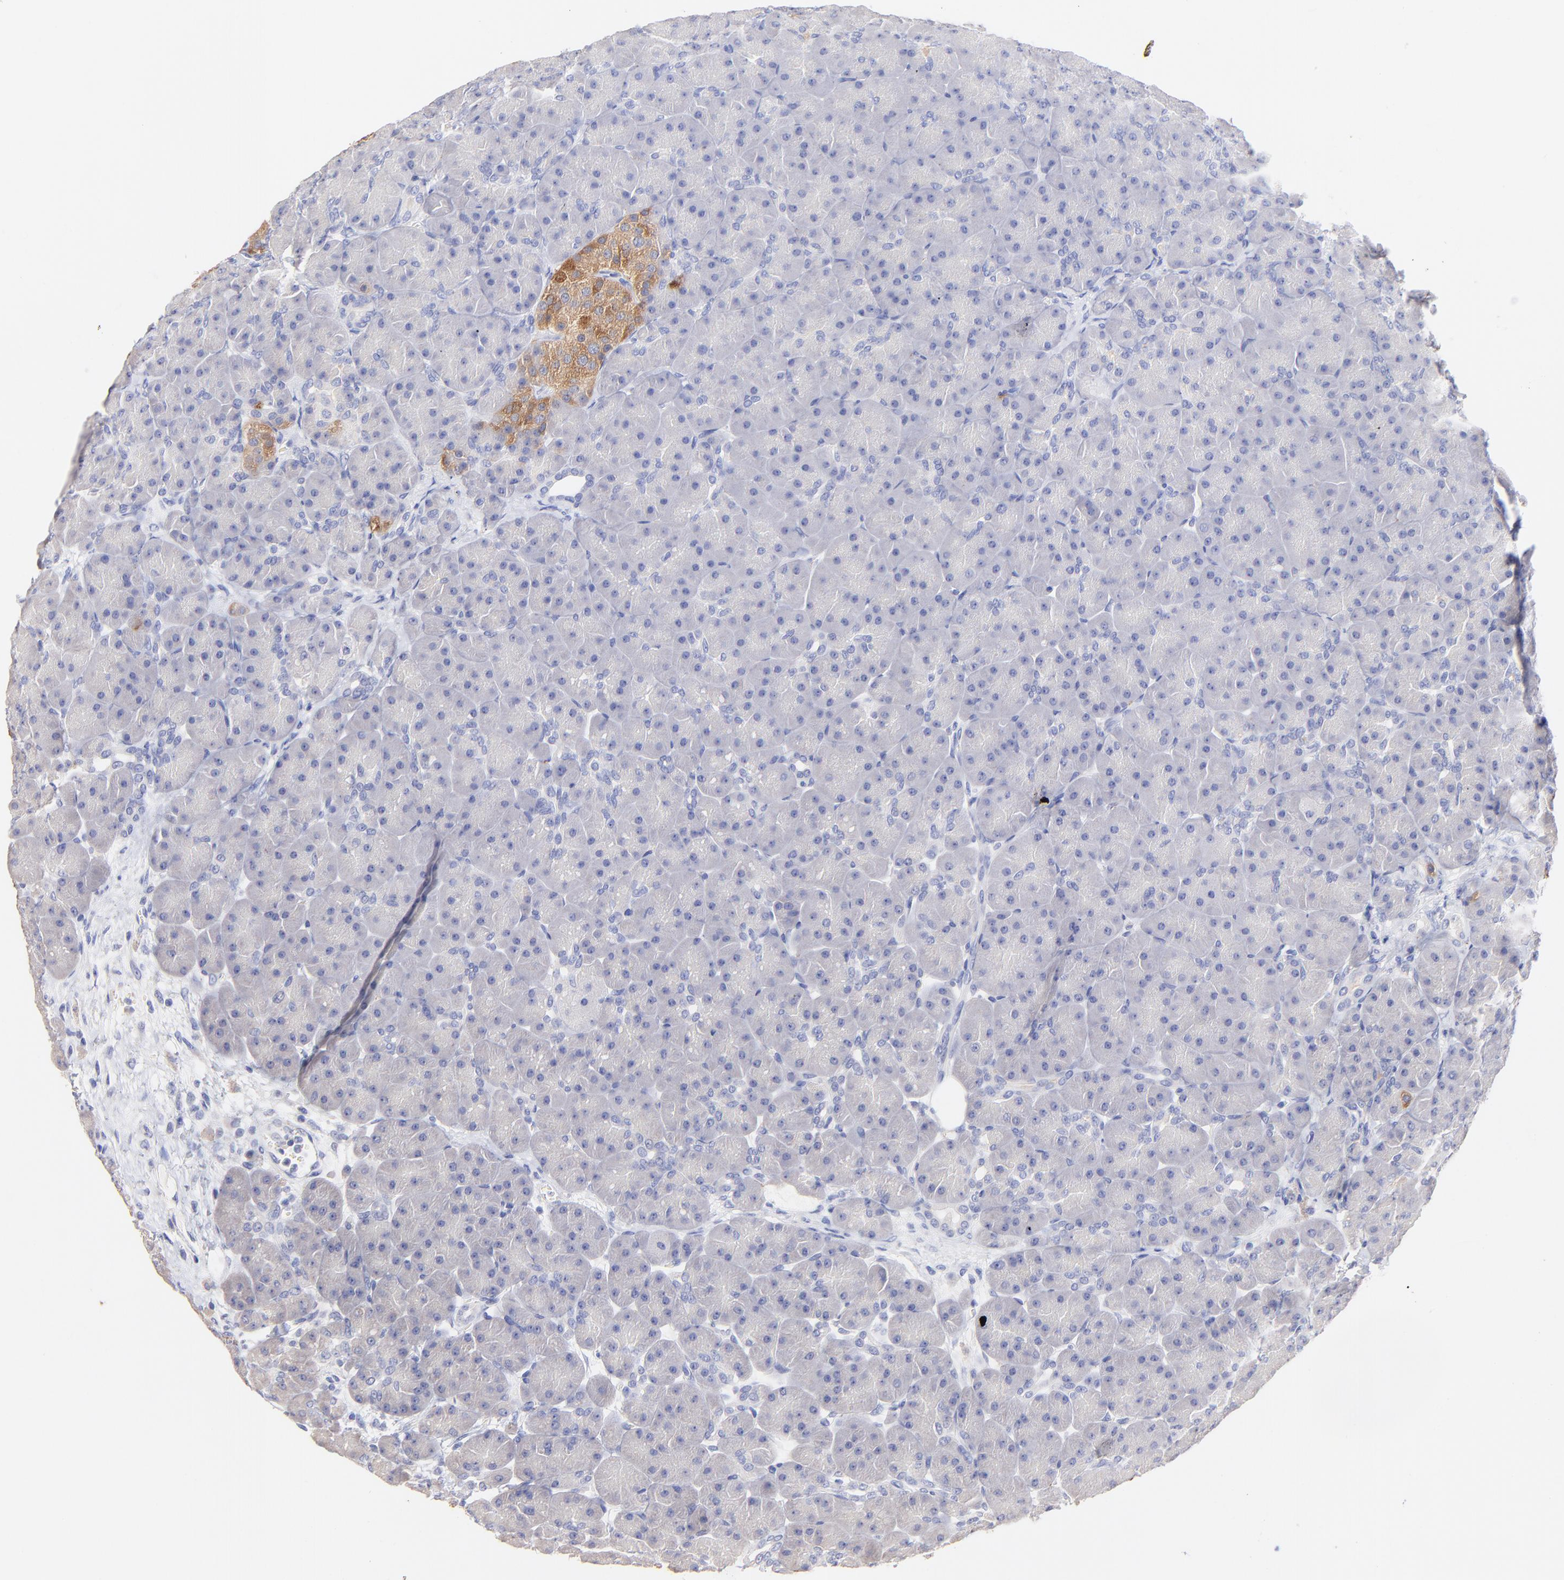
{"staining": {"intensity": "negative", "quantity": "none", "location": "none"}, "tissue": "pancreas", "cell_type": "Exocrine glandular cells", "image_type": "normal", "snomed": [{"axis": "morphology", "description": "Normal tissue, NOS"}, {"axis": "topography", "description": "Pancreas"}], "caption": "IHC histopathology image of unremarkable pancreas stained for a protein (brown), which displays no positivity in exocrine glandular cells. (DAB (3,3'-diaminobenzidine) immunohistochemistry (IHC), high magnification).", "gene": "RAB3A", "patient": {"sex": "male", "age": 66}}